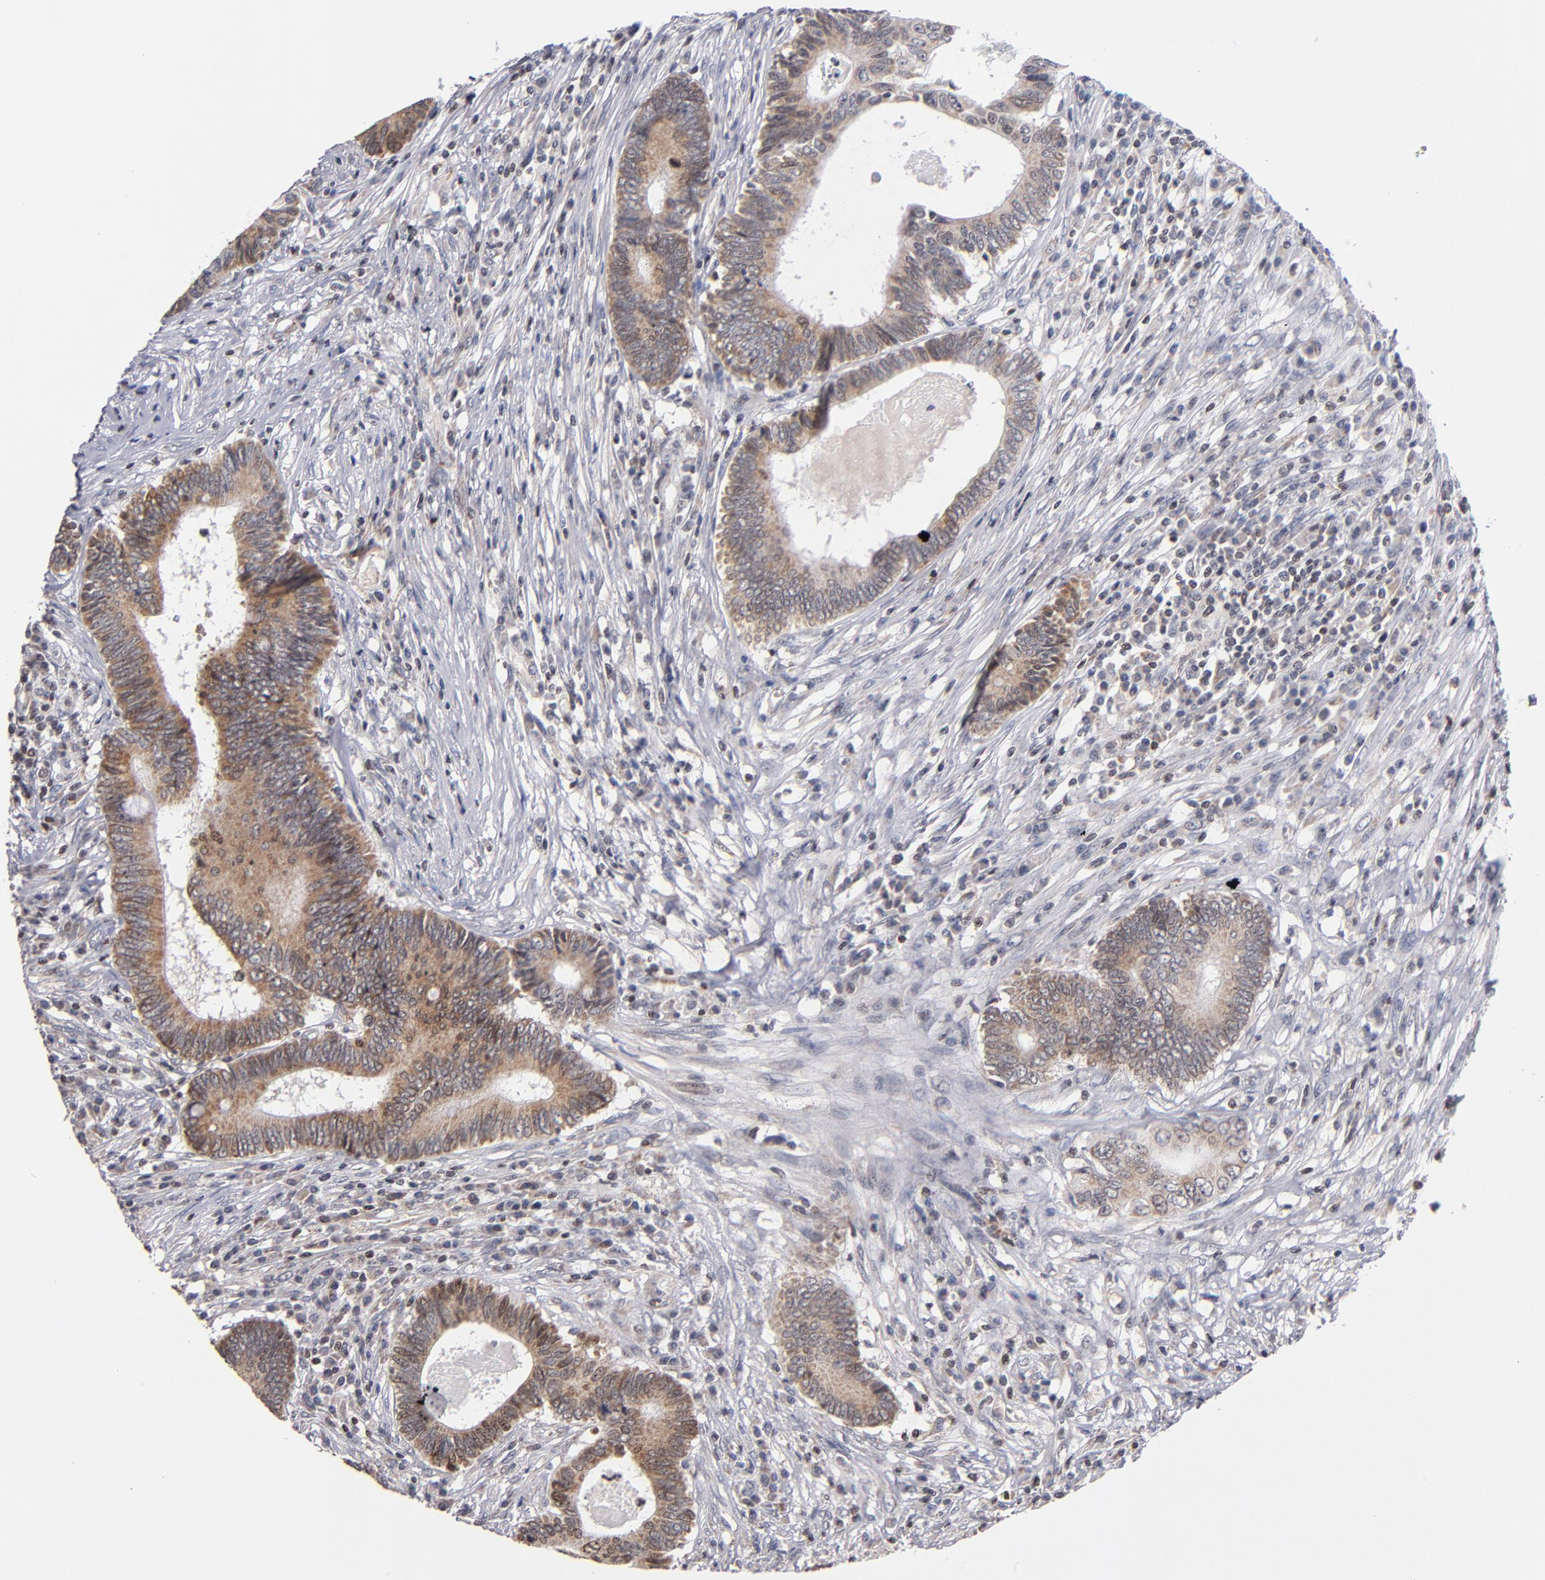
{"staining": {"intensity": "moderate", "quantity": ">75%", "location": "cytoplasmic/membranous"}, "tissue": "colorectal cancer", "cell_type": "Tumor cells", "image_type": "cancer", "snomed": [{"axis": "morphology", "description": "Adenocarcinoma, NOS"}, {"axis": "topography", "description": "Colon"}], "caption": "This micrograph reveals IHC staining of human colorectal cancer (adenocarcinoma), with medium moderate cytoplasmic/membranous staining in approximately >75% of tumor cells.", "gene": "ODF2", "patient": {"sex": "female", "age": 78}}